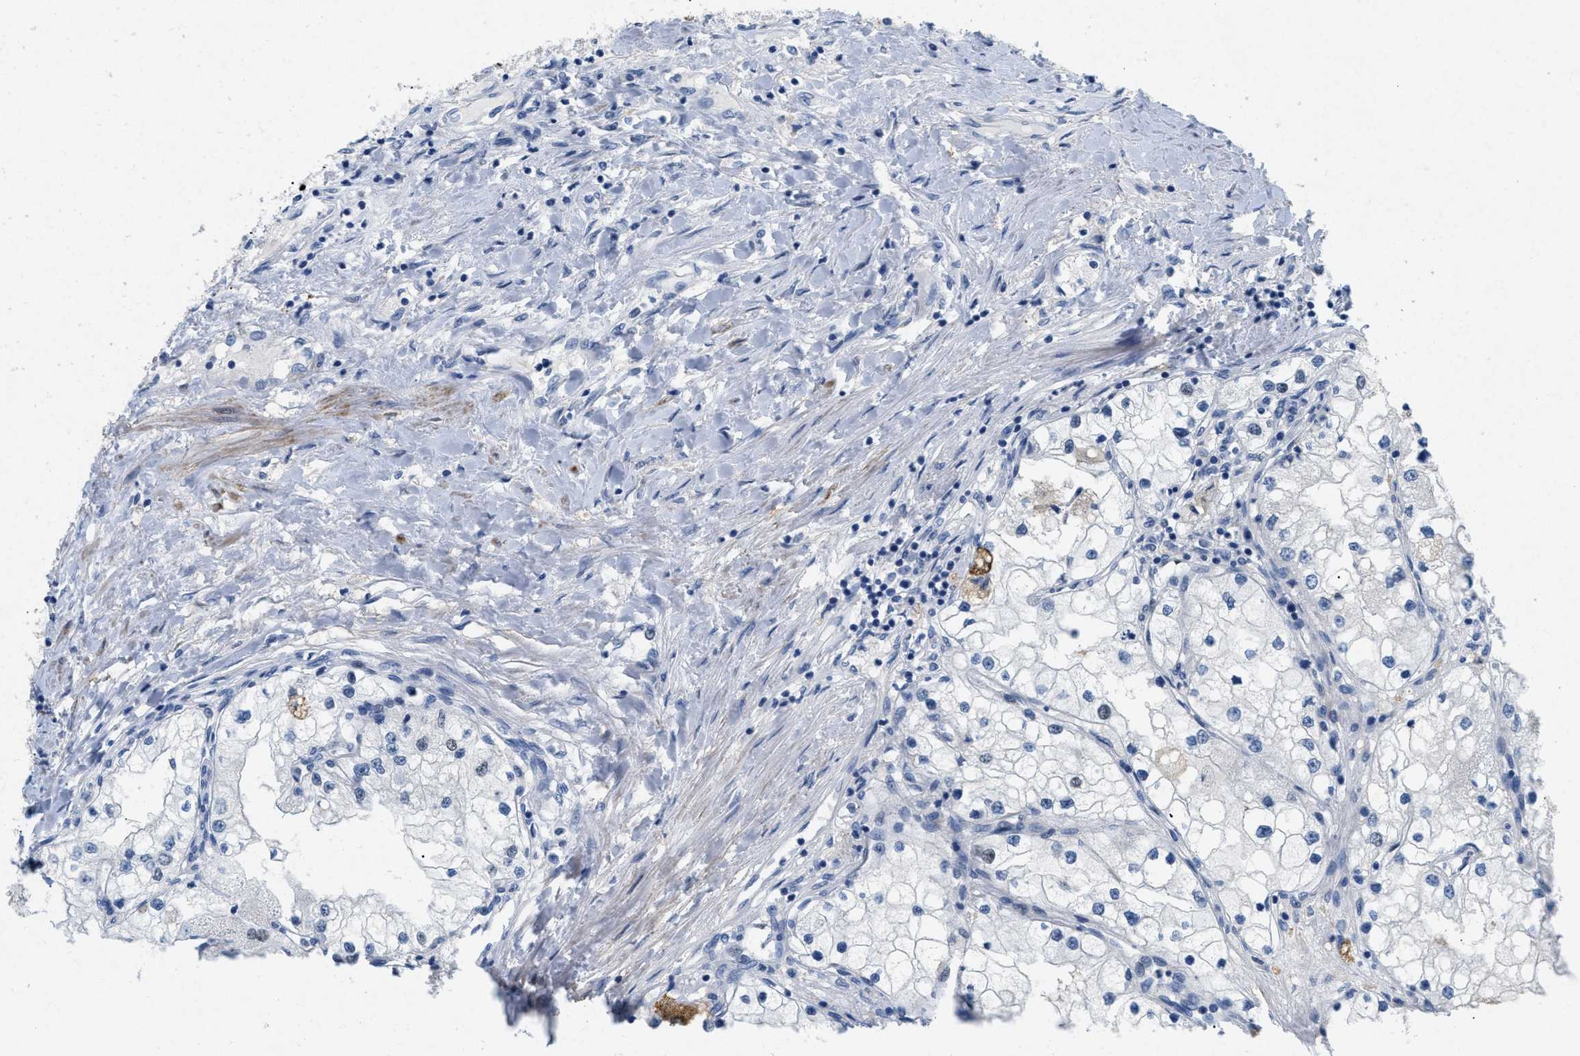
{"staining": {"intensity": "negative", "quantity": "none", "location": "none"}, "tissue": "renal cancer", "cell_type": "Tumor cells", "image_type": "cancer", "snomed": [{"axis": "morphology", "description": "Adenocarcinoma, NOS"}, {"axis": "topography", "description": "Kidney"}], "caption": "Immunohistochemistry of renal cancer (adenocarcinoma) exhibits no expression in tumor cells.", "gene": "TASOR", "patient": {"sex": "male", "age": 68}}